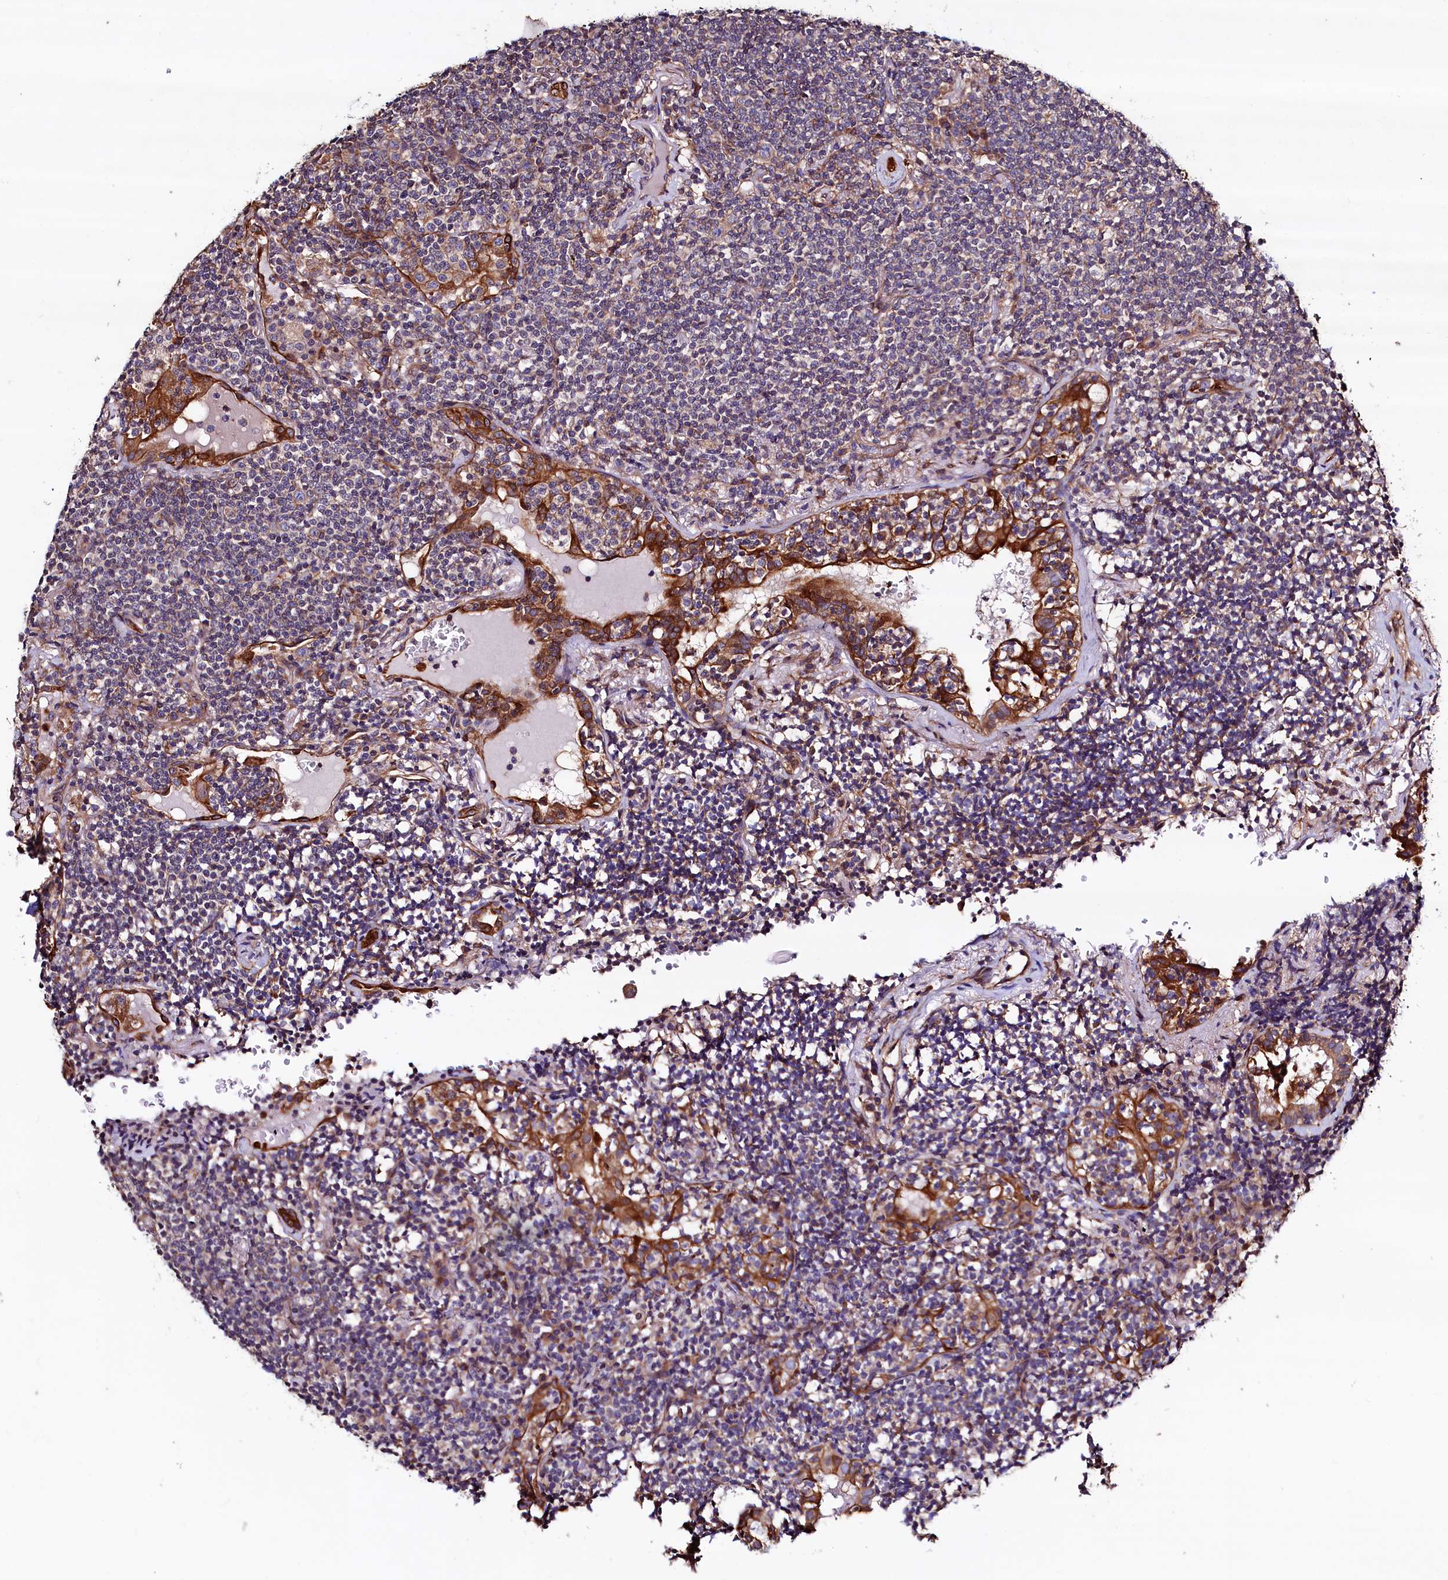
{"staining": {"intensity": "negative", "quantity": "none", "location": "none"}, "tissue": "lymphoma", "cell_type": "Tumor cells", "image_type": "cancer", "snomed": [{"axis": "morphology", "description": "Malignant lymphoma, non-Hodgkin's type, Low grade"}, {"axis": "topography", "description": "Lung"}], "caption": "High magnification brightfield microscopy of low-grade malignant lymphoma, non-Hodgkin's type stained with DAB (brown) and counterstained with hematoxylin (blue): tumor cells show no significant positivity.", "gene": "ATXN2L", "patient": {"sex": "female", "age": 71}}